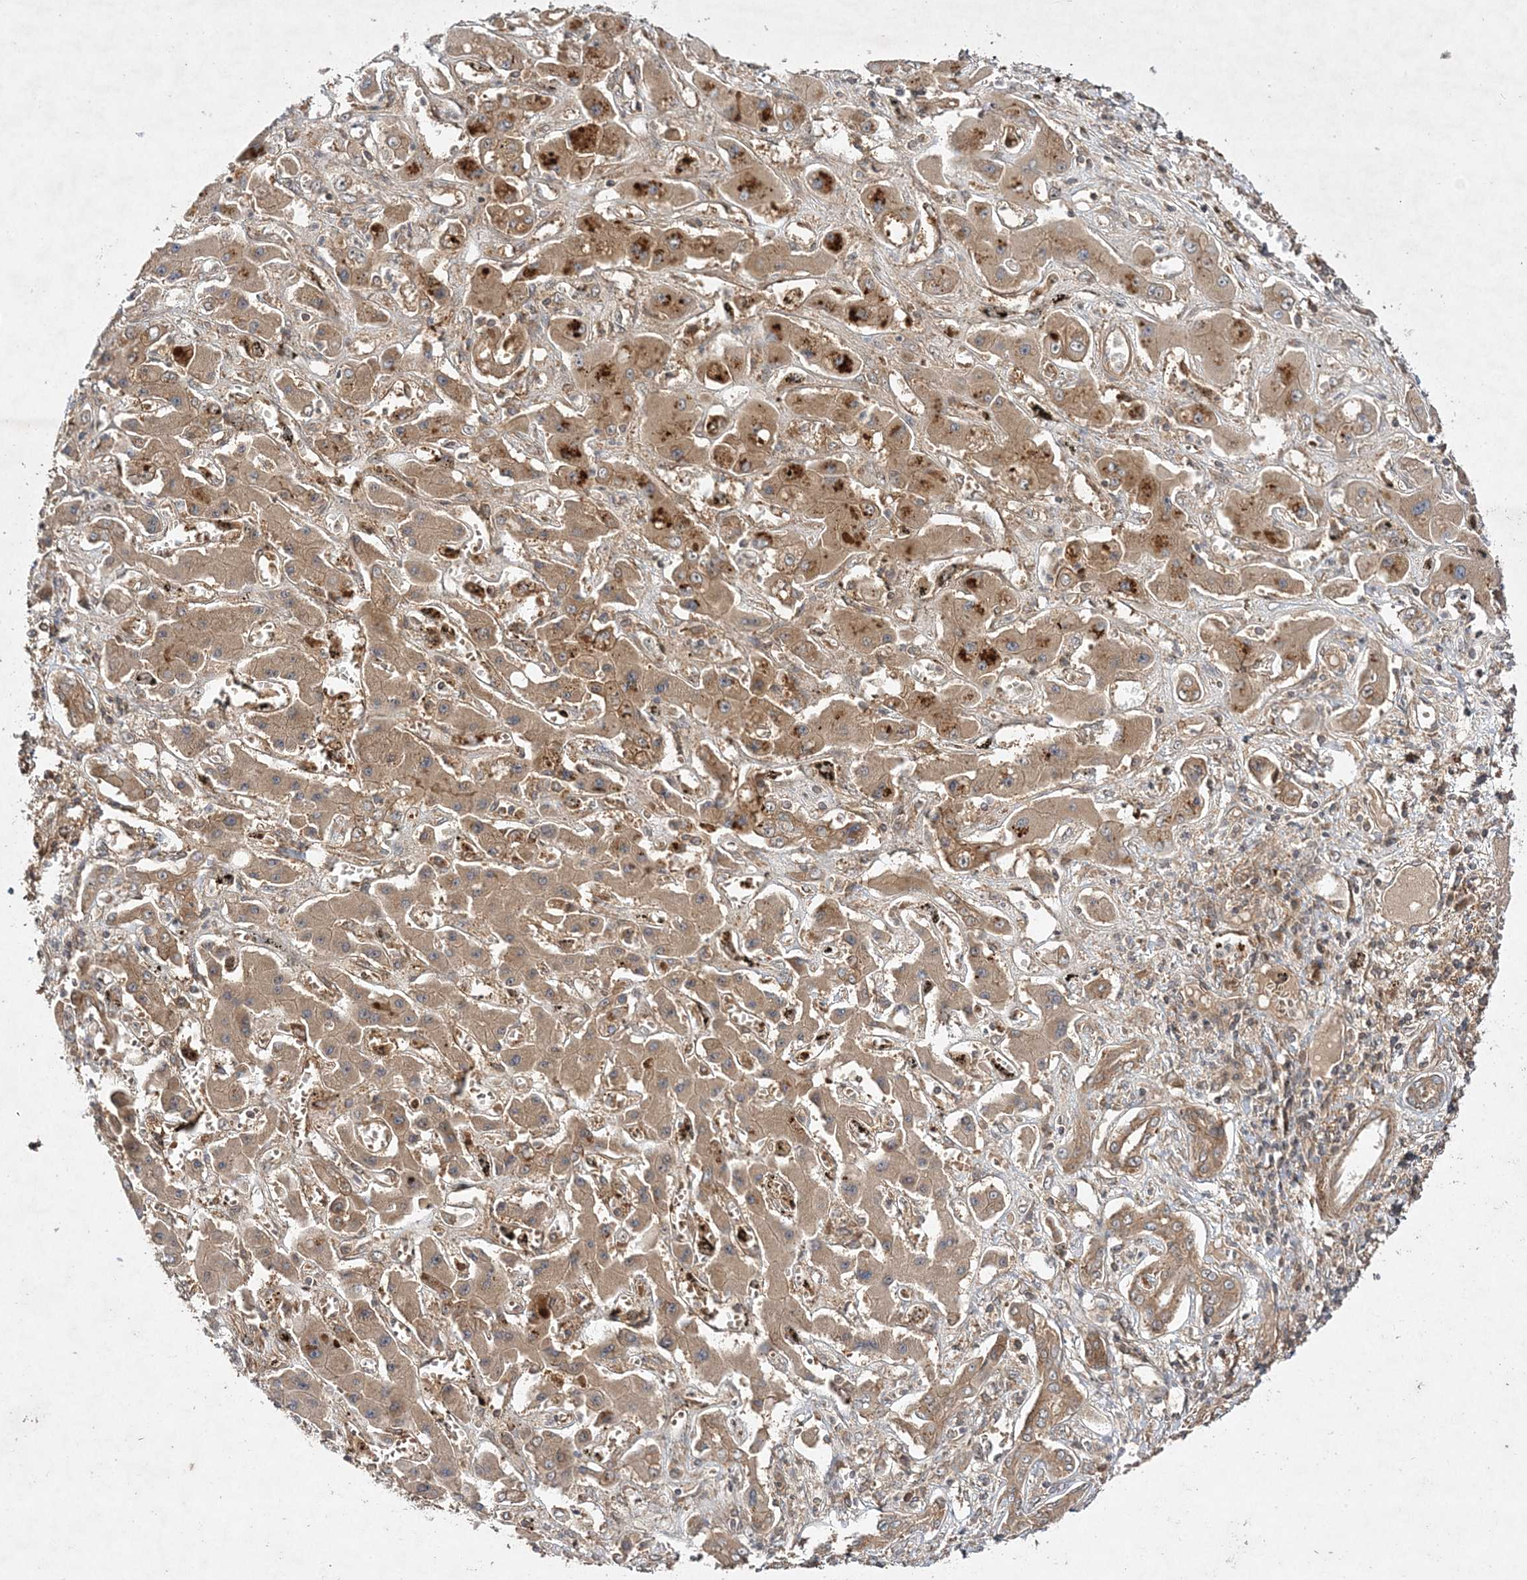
{"staining": {"intensity": "moderate", "quantity": ">75%", "location": "cytoplasmic/membranous"}, "tissue": "liver cancer", "cell_type": "Tumor cells", "image_type": "cancer", "snomed": [{"axis": "morphology", "description": "Cholangiocarcinoma"}, {"axis": "topography", "description": "Liver"}], "caption": "Human cholangiocarcinoma (liver) stained for a protein (brown) exhibits moderate cytoplasmic/membranous positive positivity in approximately >75% of tumor cells.", "gene": "TMEM9B", "patient": {"sex": "male", "age": 67}}